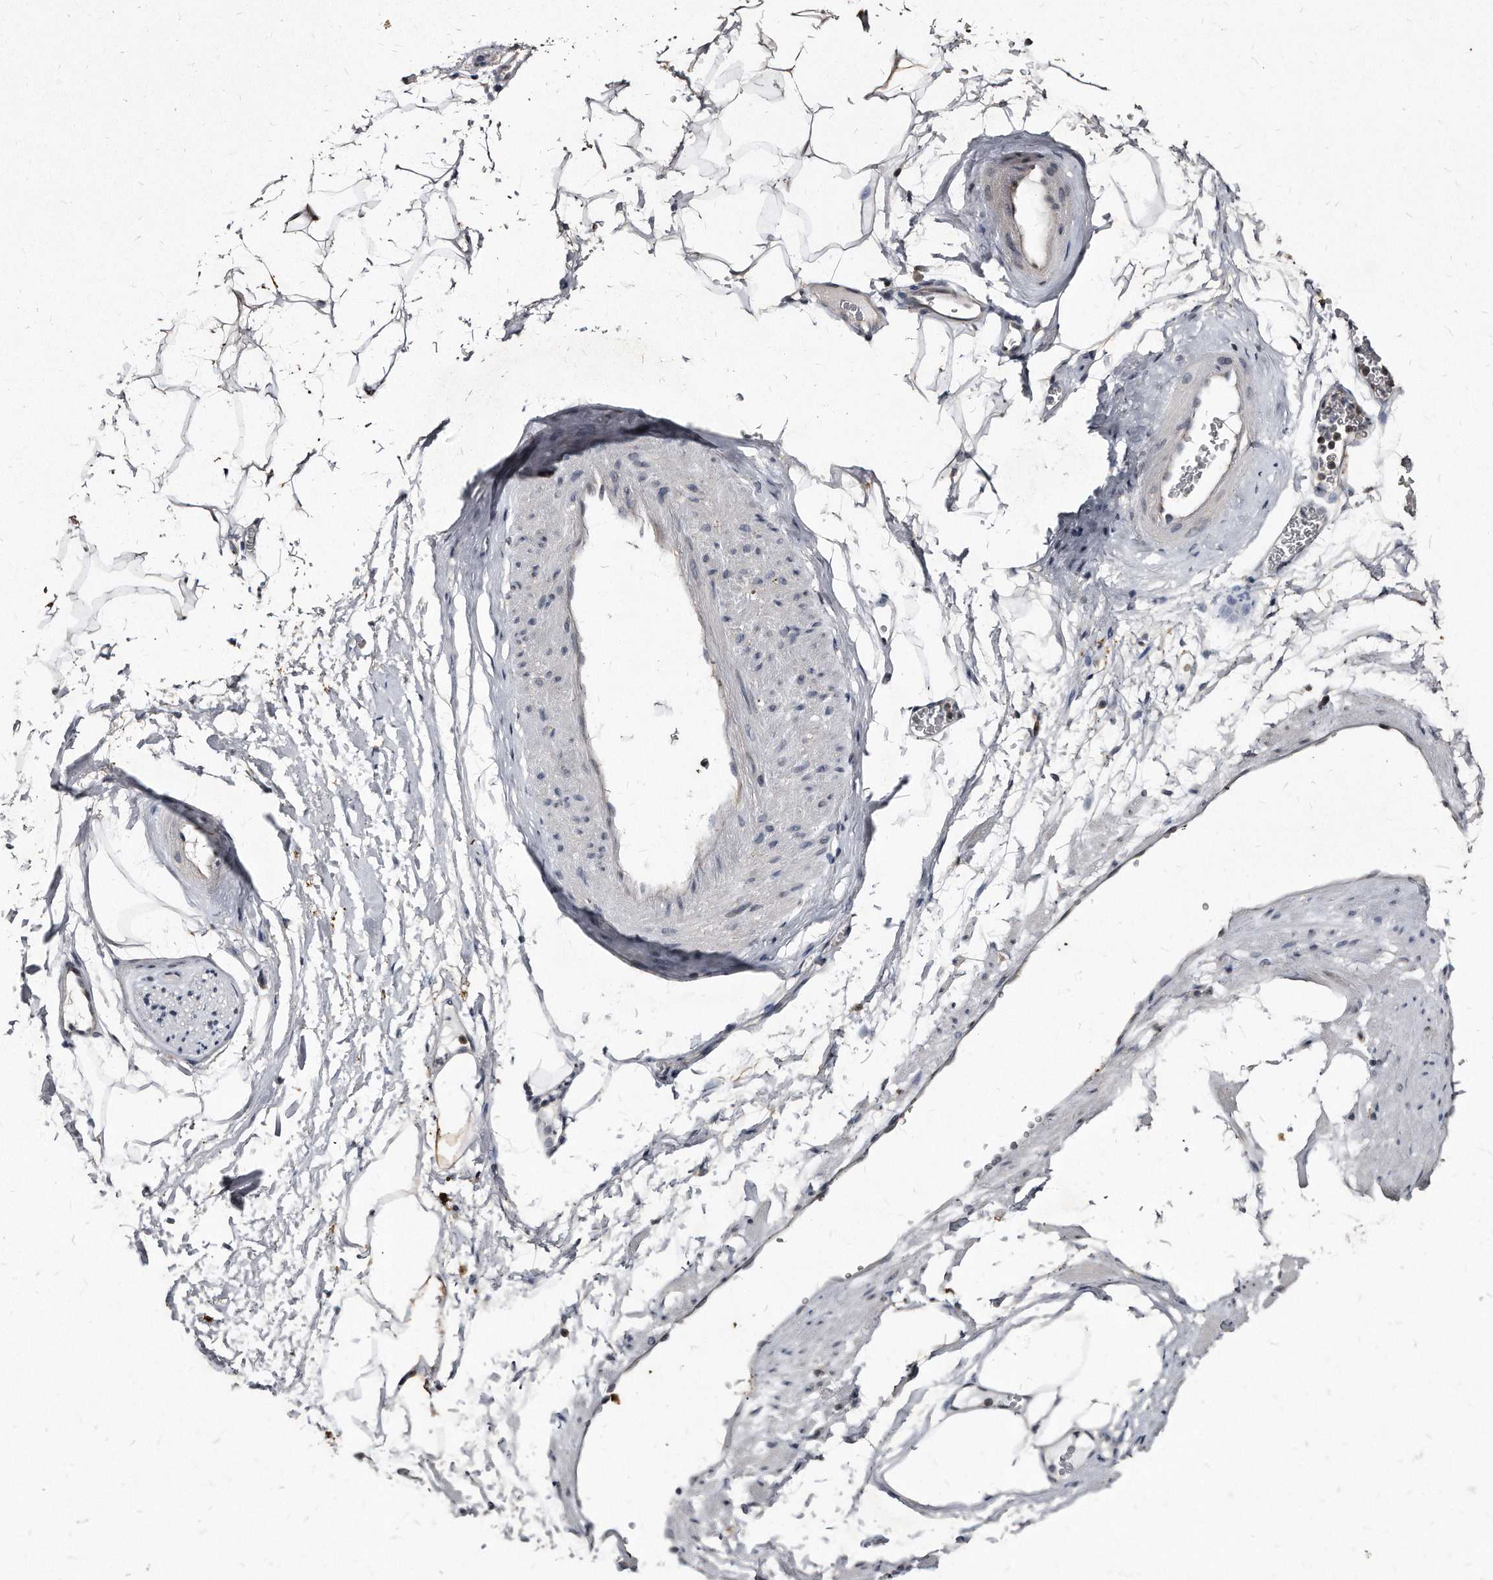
{"staining": {"intensity": "weak", "quantity": ">75%", "location": "cytoplasmic/membranous"}, "tissue": "adipose tissue", "cell_type": "Adipocytes", "image_type": "normal", "snomed": [{"axis": "morphology", "description": "Normal tissue, NOS"}, {"axis": "morphology", "description": "Adenocarcinoma, Low grade"}, {"axis": "topography", "description": "Prostate"}, {"axis": "topography", "description": "Peripheral nerve tissue"}], "caption": "Immunohistochemical staining of benign adipose tissue shows low levels of weak cytoplasmic/membranous expression in approximately >75% of adipocytes. (DAB (3,3'-diaminobenzidine) = brown stain, brightfield microscopy at high magnification).", "gene": "KLHDC3", "patient": {"sex": "male", "age": 63}}